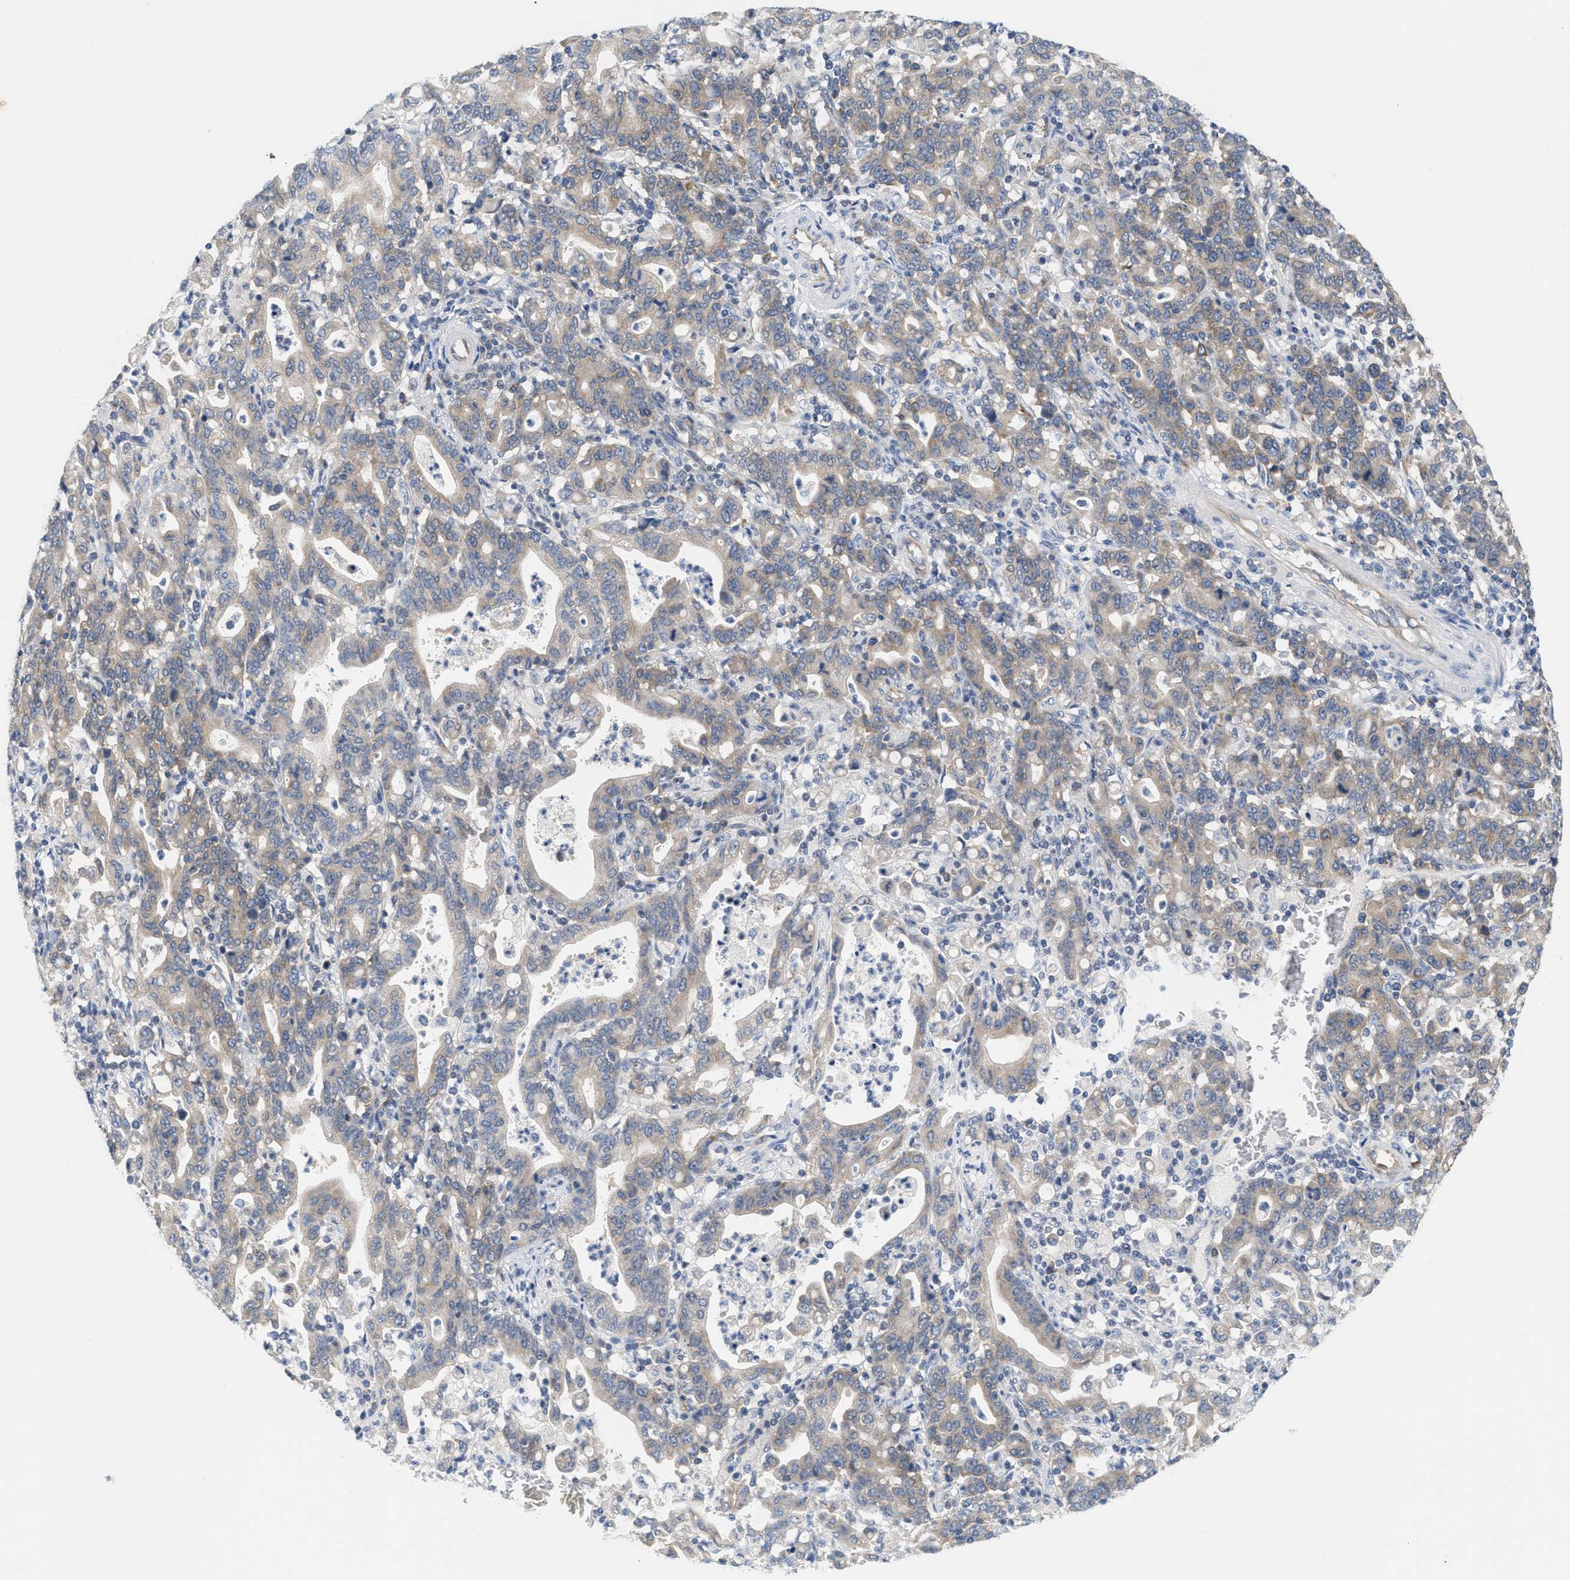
{"staining": {"intensity": "weak", "quantity": ">75%", "location": "cytoplasmic/membranous"}, "tissue": "stomach cancer", "cell_type": "Tumor cells", "image_type": "cancer", "snomed": [{"axis": "morphology", "description": "Adenocarcinoma, NOS"}, {"axis": "topography", "description": "Stomach, upper"}], "caption": "The photomicrograph reveals immunohistochemical staining of stomach adenocarcinoma. There is weak cytoplasmic/membranous expression is seen in about >75% of tumor cells.", "gene": "UBAP2", "patient": {"sex": "male", "age": 69}}